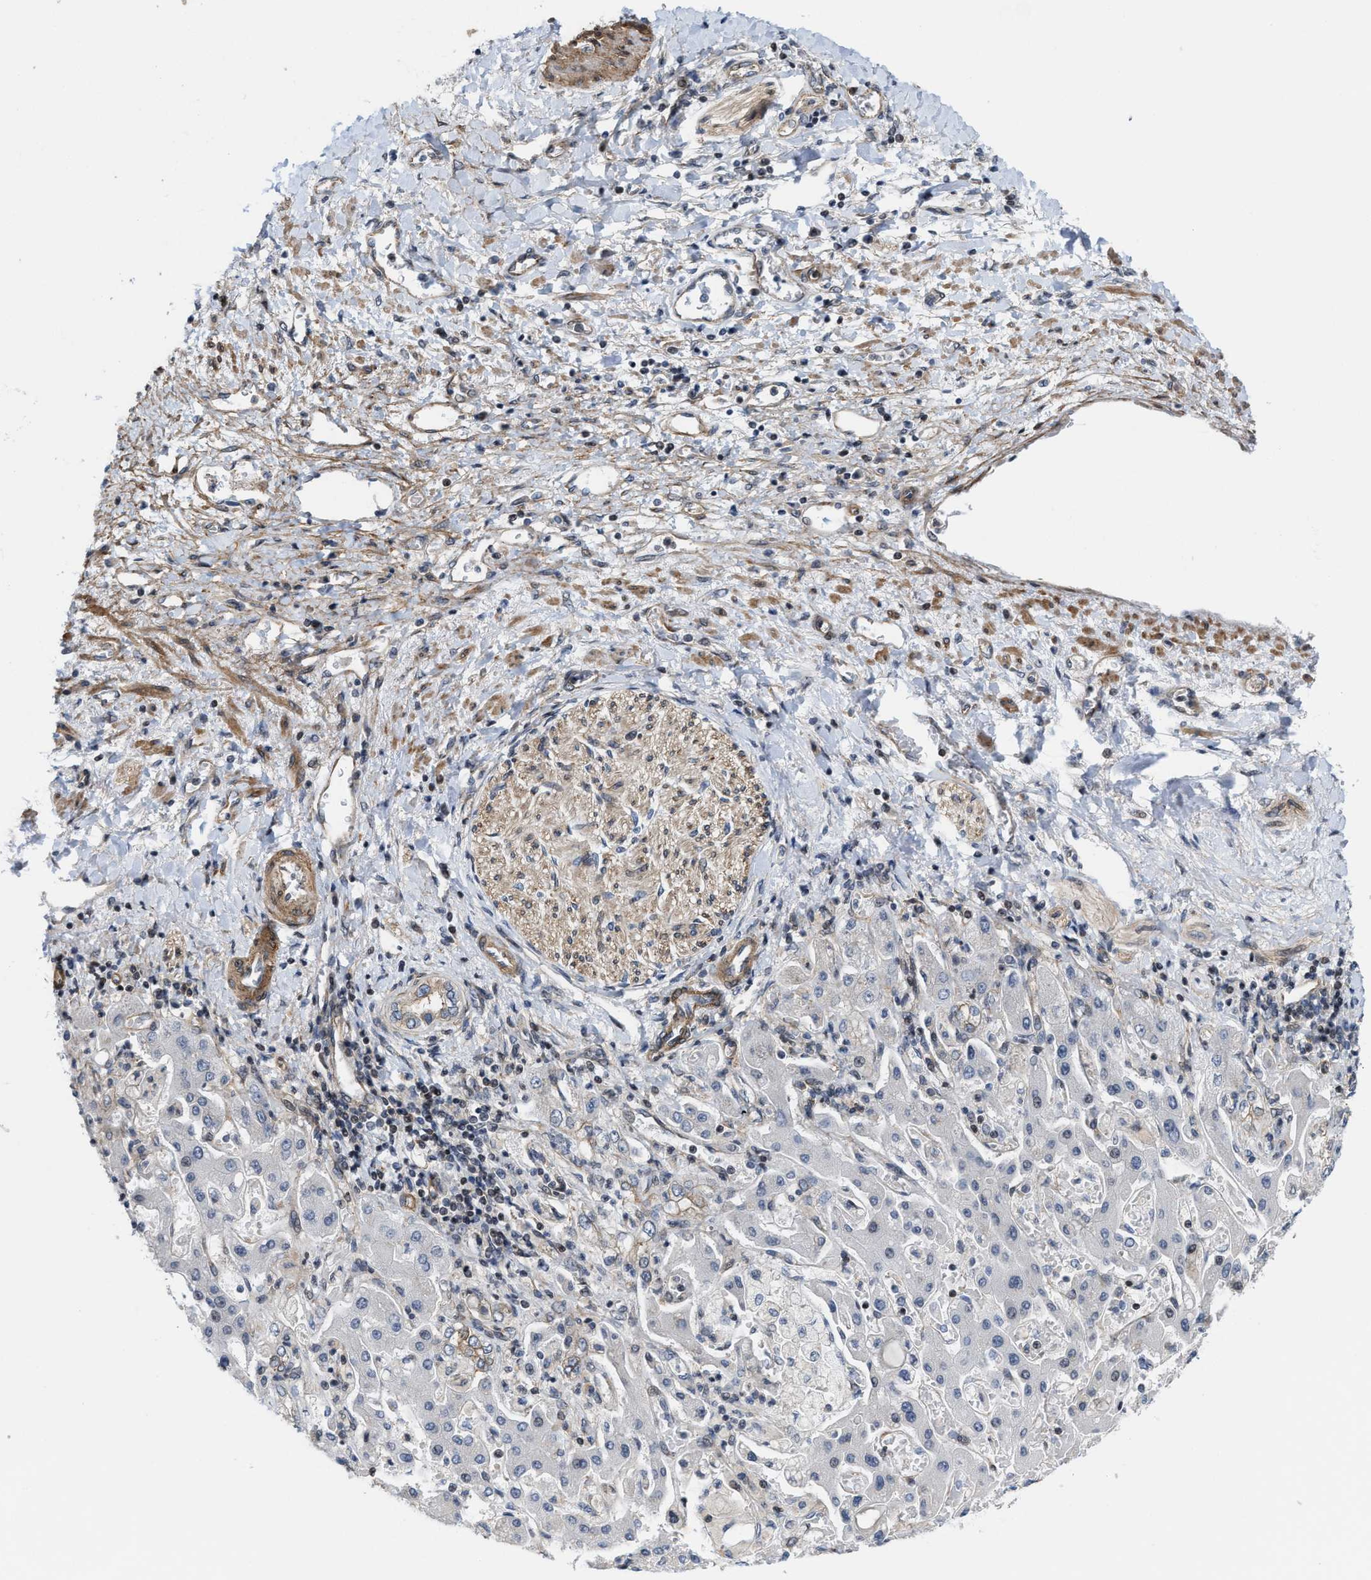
{"staining": {"intensity": "negative", "quantity": "none", "location": "none"}, "tissue": "liver cancer", "cell_type": "Tumor cells", "image_type": "cancer", "snomed": [{"axis": "morphology", "description": "Cholangiocarcinoma"}, {"axis": "topography", "description": "Liver"}], "caption": "Immunohistochemistry (IHC) of cholangiocarcinoma (liver) exhibits no staining in tumor cells.", "gene": "TGFB1I1", "patient": {"sex": "male", "age": 50}}